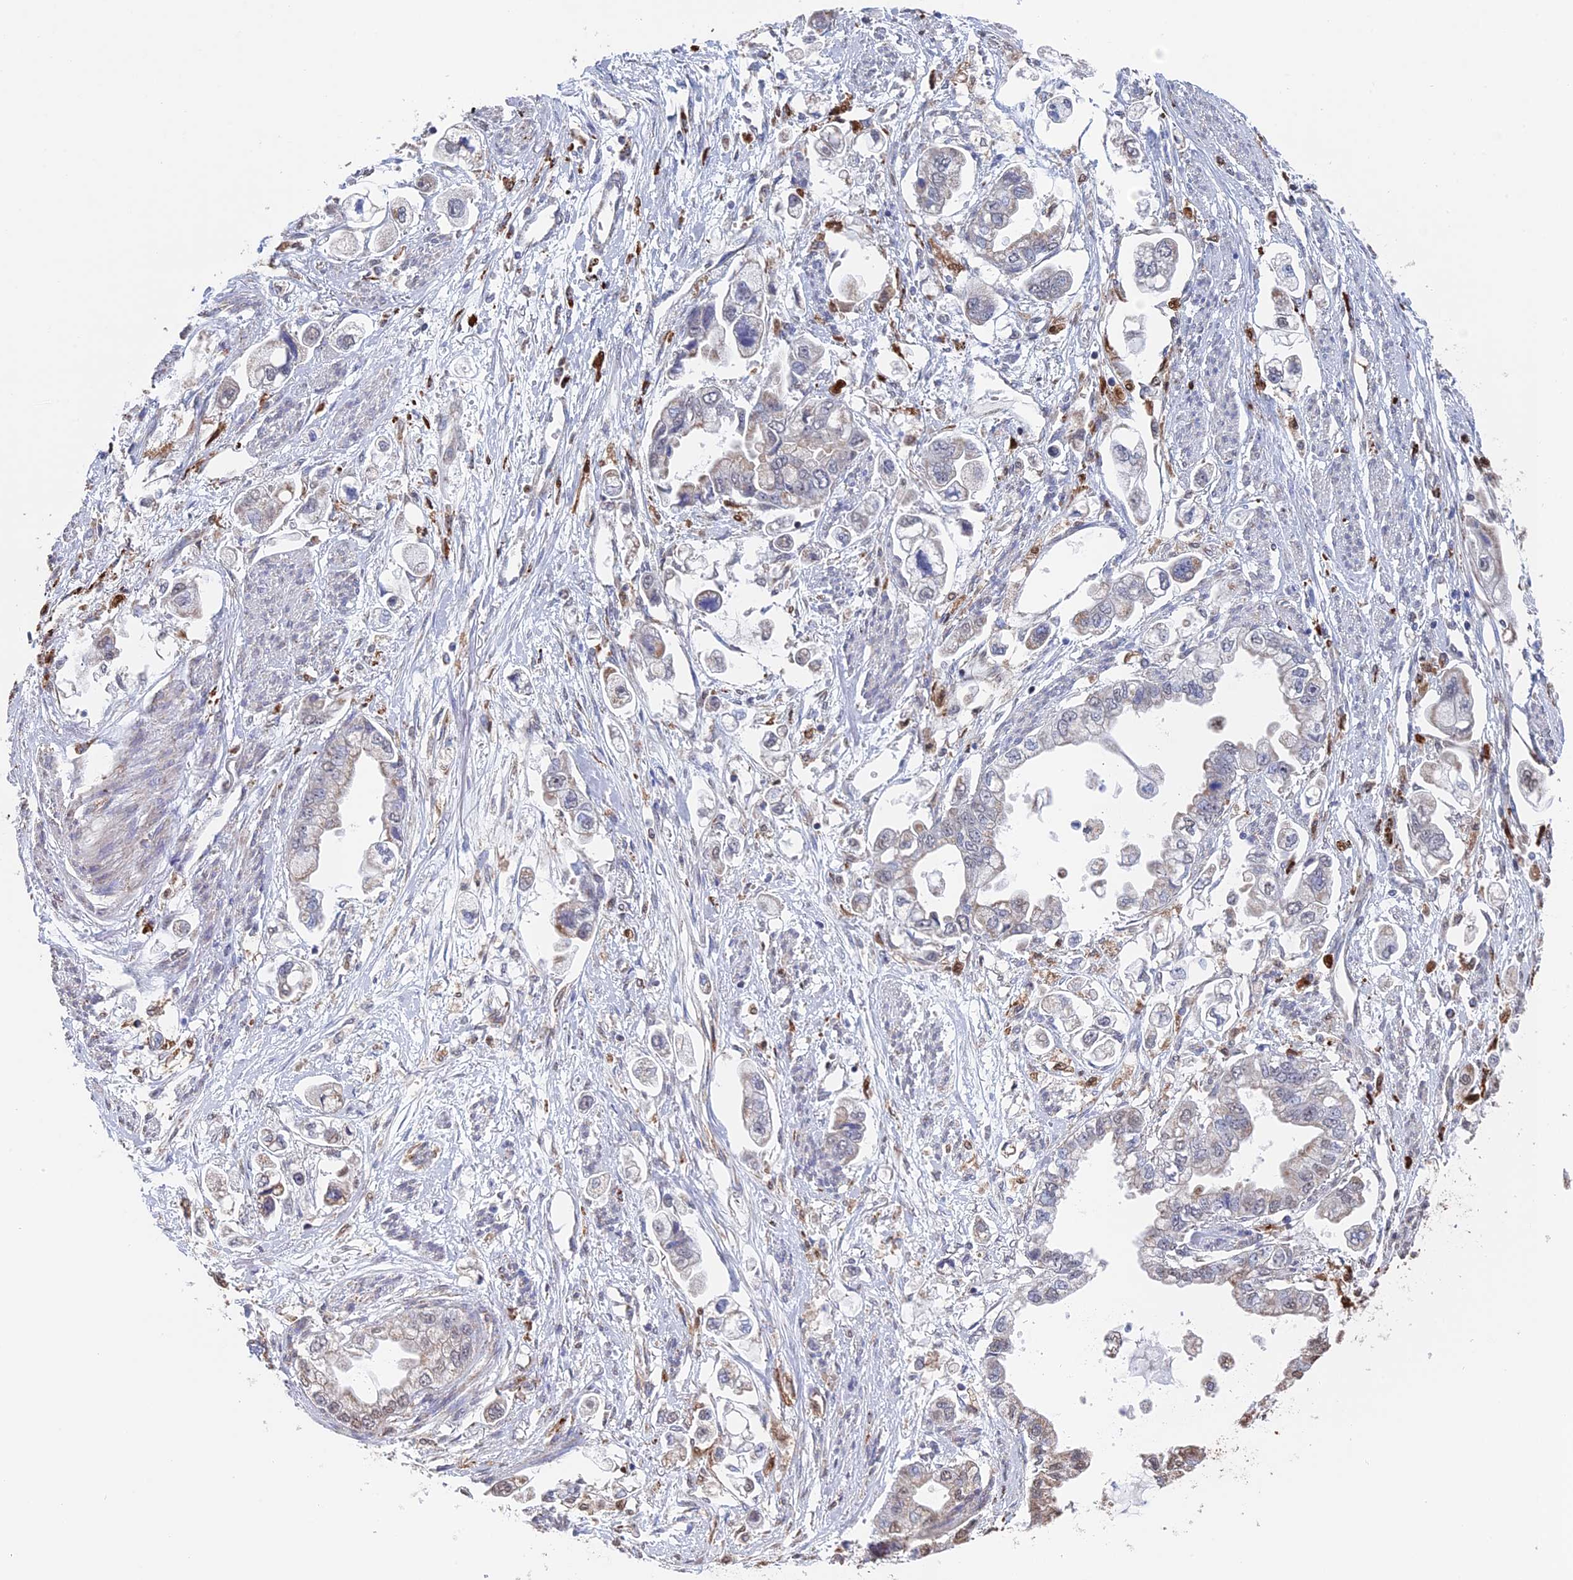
{"staining": {"intensity": "moderate", "quantity": "<25%", "location": "cytoplasmic/membranous"}, "tissue": "stomach cancer", "cell_type": "Tumor cells", "image_type": "cancer", "snomed": [{"axis": "morphology", "description": "Adenocarcinoma, NOS"}, {"axis": "topography", "description": "Stomach"}], "caption": "Stomach cancer stained with IHC shows moderate cytoplasmic/membranous staining in approximately <25% of tumor cells.", "gene": "SMG9", "patient": {"sex": "male", "age": 62}}